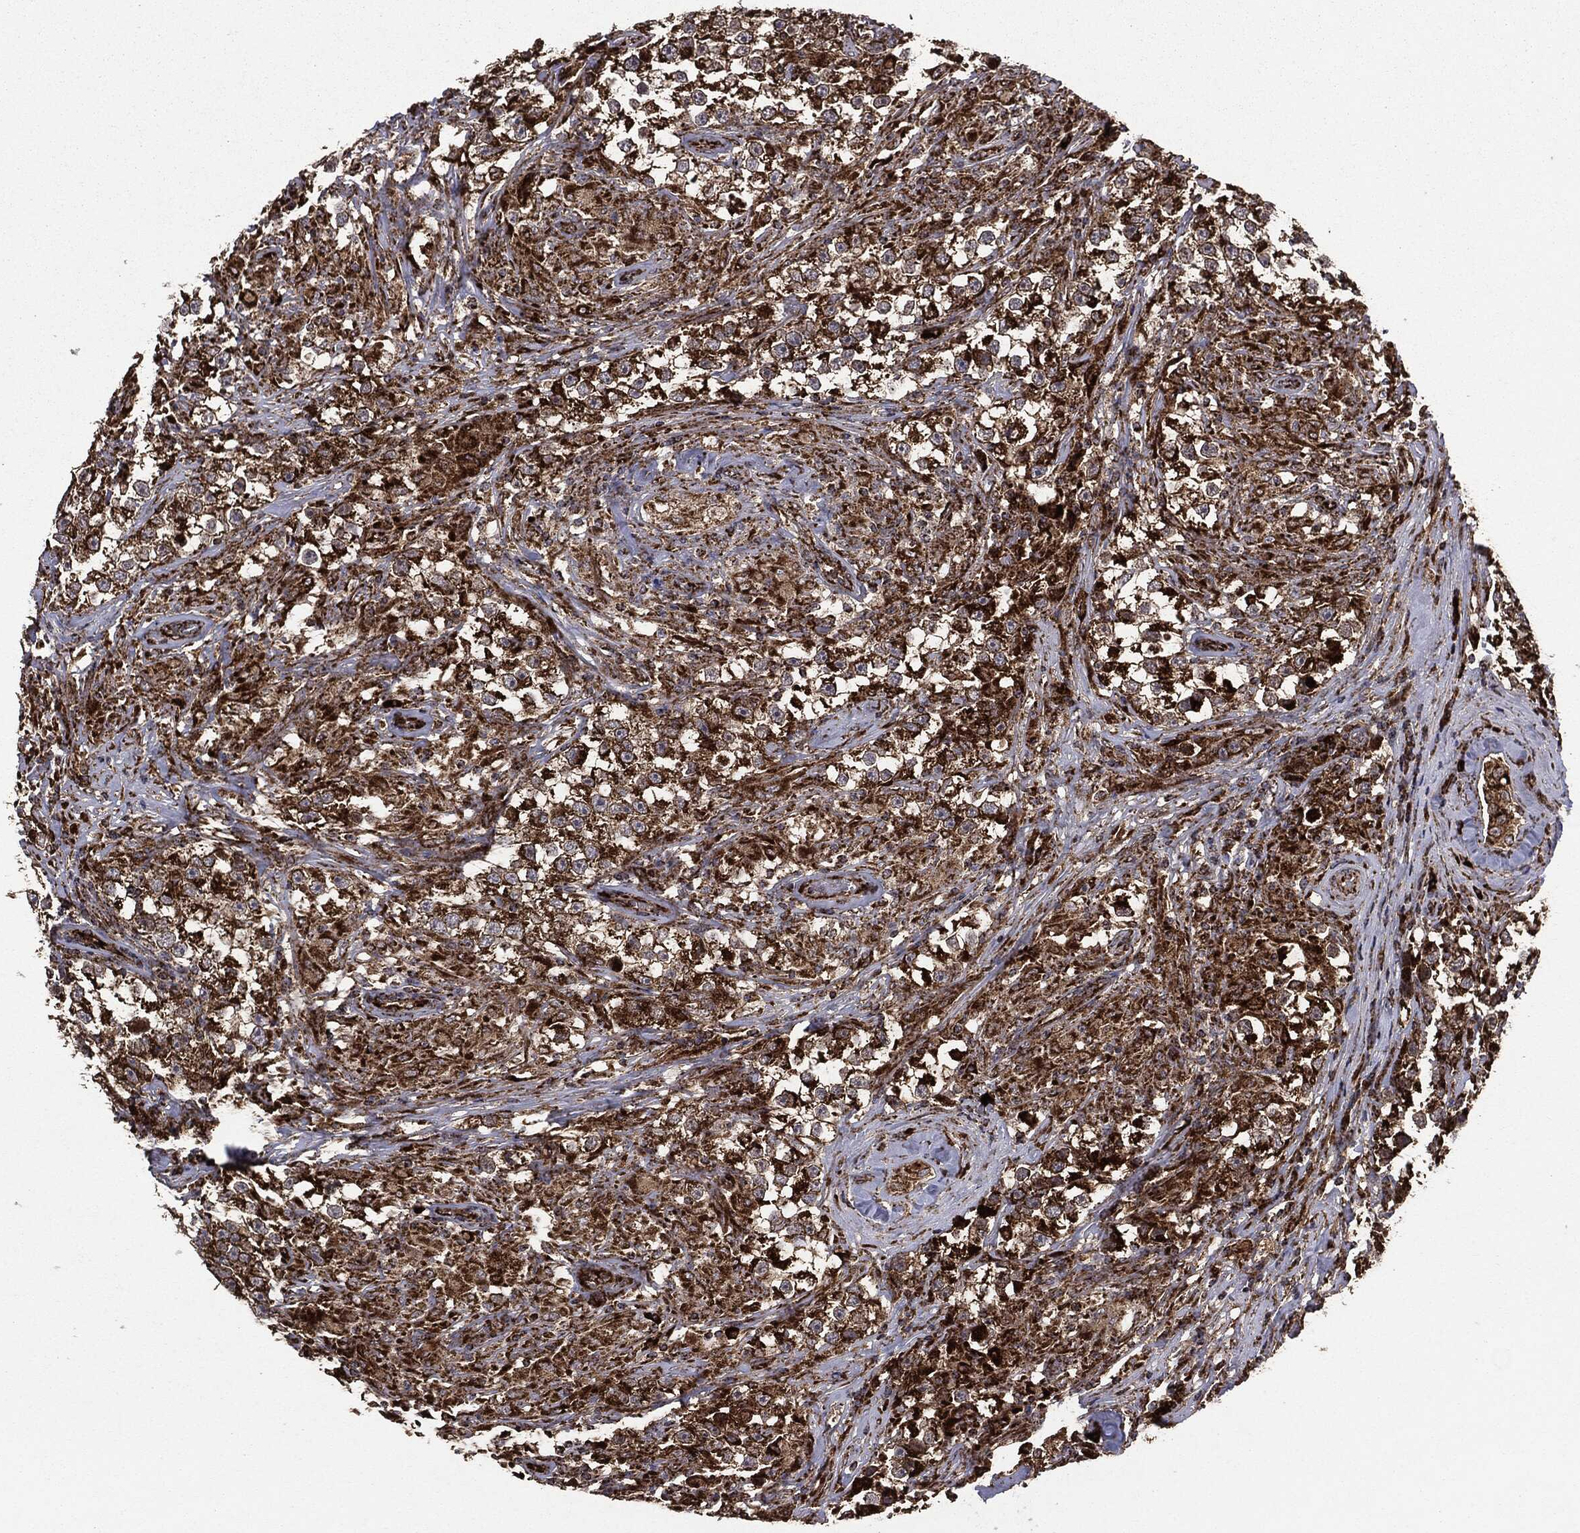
{"staining": {"intensity": "strong", "quantity": ">75%", "location": "cytoplasmic/membranous"}, "tissue": "testis cancer", "cell_type": "Tumor cells", "image_type": "cancer", "snomed": [{"axis": "morphology", "description": "Seminoma, NOS"}, {"axis": "topography", "description": "Testis"}], "caption": "Protein staining of testis cancer (seminoma) tissue exhibits strong cytoplasmic/membranous expression in about >75% of tumor cells. (DAB IHC with brightfield microscopy, high magnification).", "gene": "MAP2K1", "patient": {"sex": "male", "age": 46}}